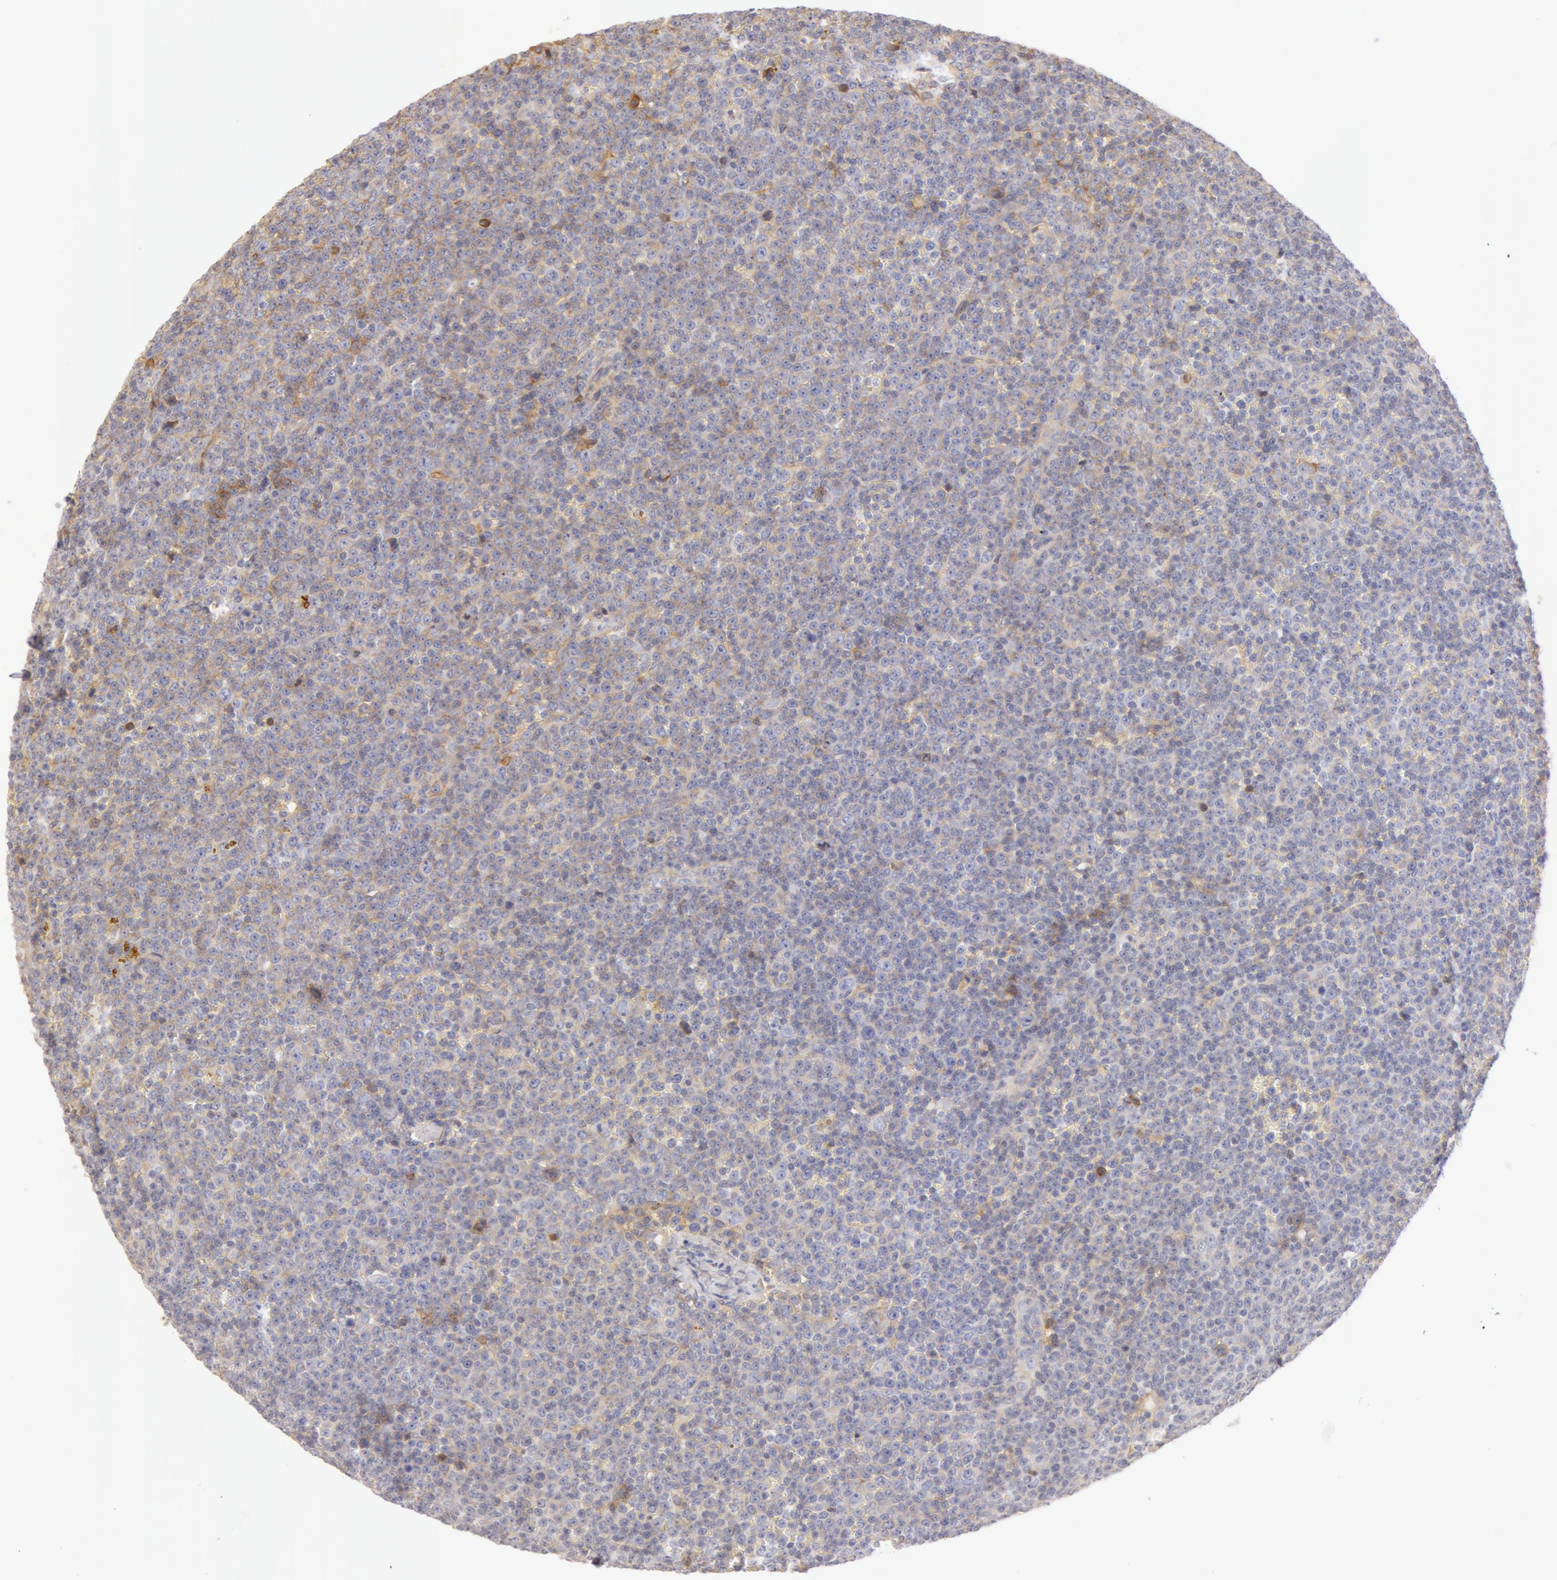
{"staining": {"intensity": "negative", "quantity": "none", "location": "none"}, "tissue": "lymphoma", "cell_type": "Tumor cells", "image_type": "cancer", "snomed": [{"axis": "morphology", "description": "Malignant lymphoma, non-Hodgkin's type, Low grade"}, {"axis": "topography", "description": "Lymph node"}], "caption": "A high-resolution micrograph shows IHC staining of low-grade malignant lymphoma, non-Hodgkin's type, which displays no significant expression in tumor cells.", "gene": "AHSG", "patient": {"sex": "male", "age": 50}}